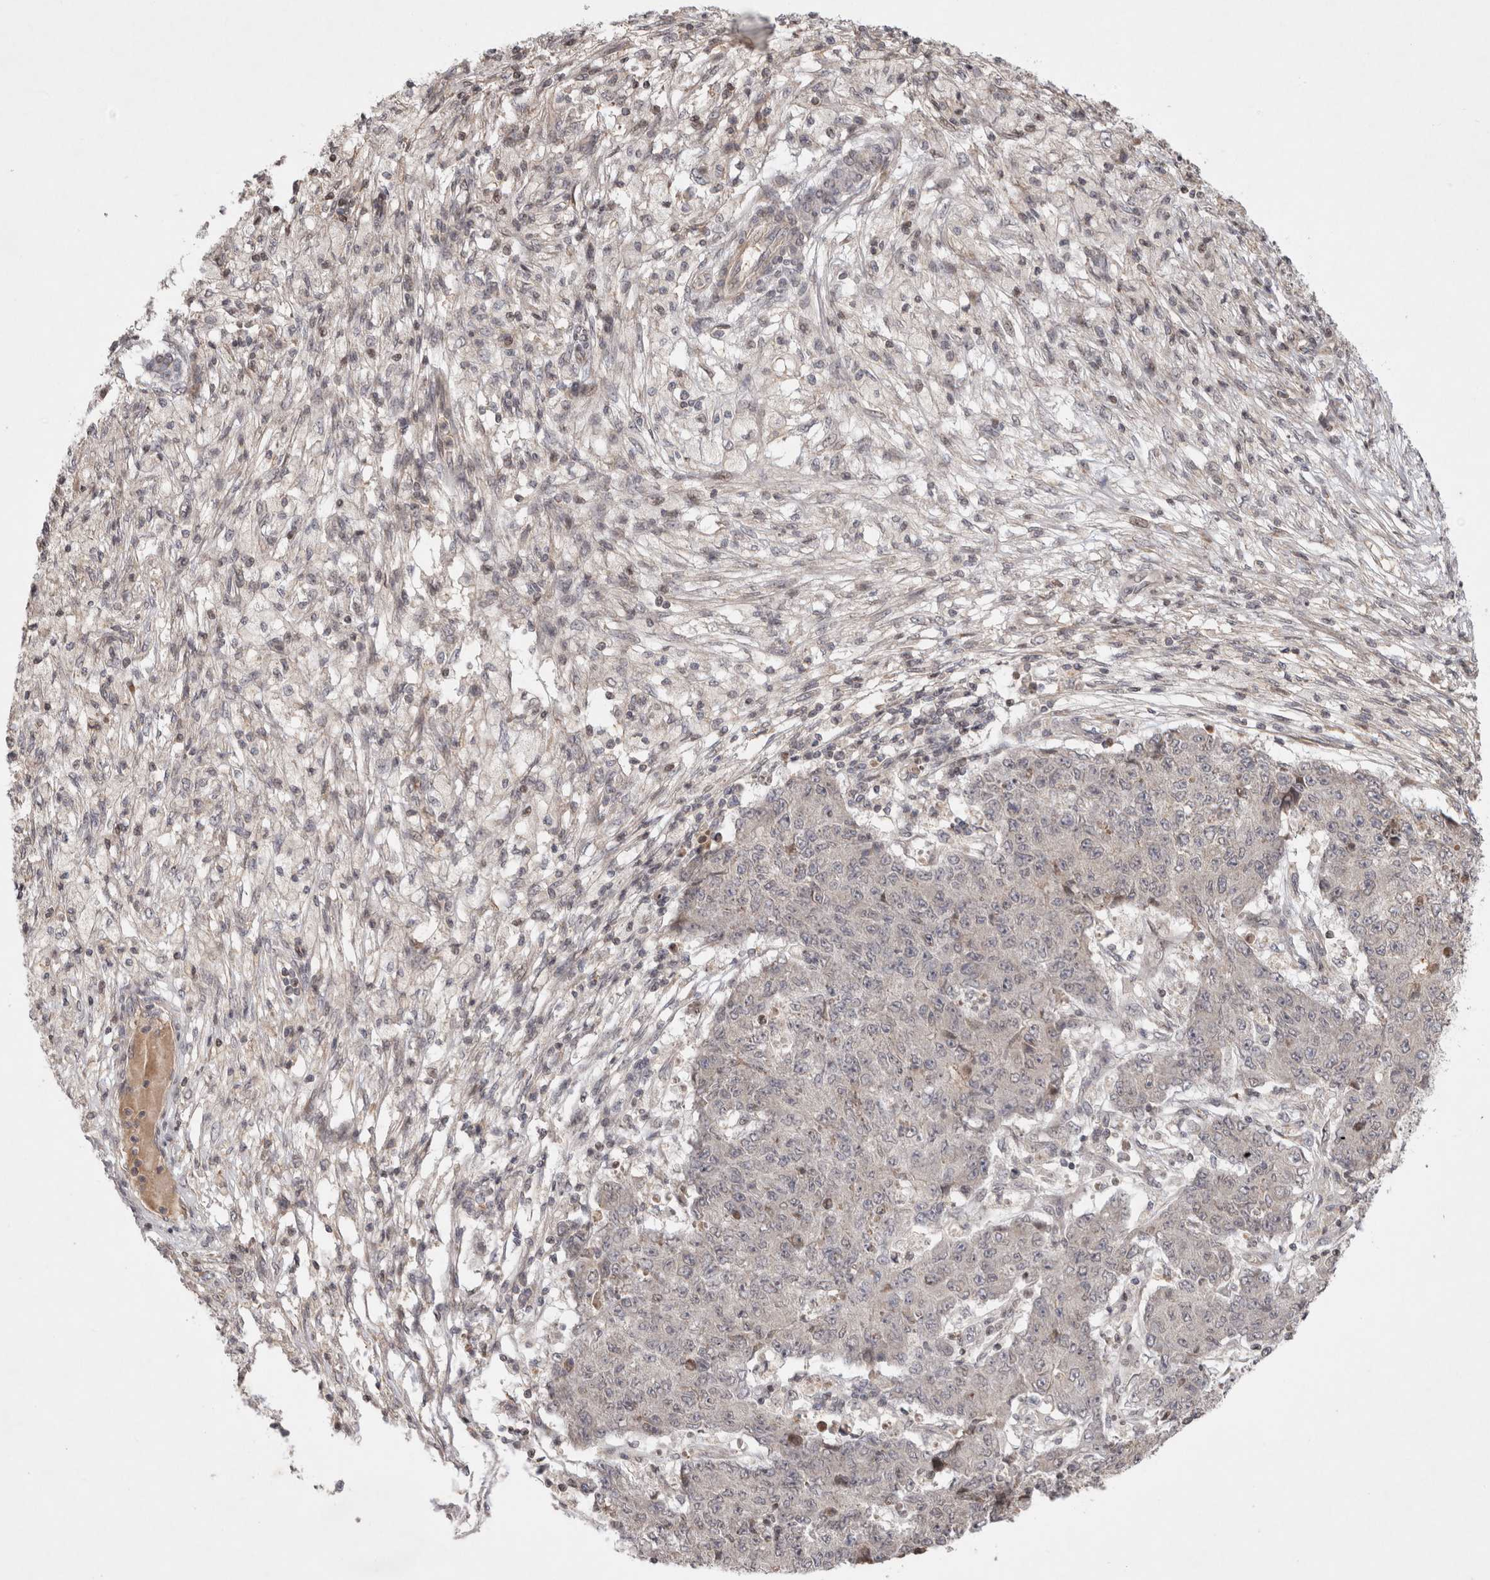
{"staining": {"intensity": "negative", "quantity": "none", "location": "none"}, "tissue": "ovarian cancer", "cell_type": "Tumor cells", "image_type": "cancer", "snomed": [{"axis": "morphology", "description": "Carcinoma, endometroid"}, {"axis": "topography", "description": "Ovary"}], "caption": "The micrograph reveals no staining of tumor cells in ovarian endometroid carcinoma.", "gene": "EIF2AK1", "patient": {"sex": "female", "age": 42}}